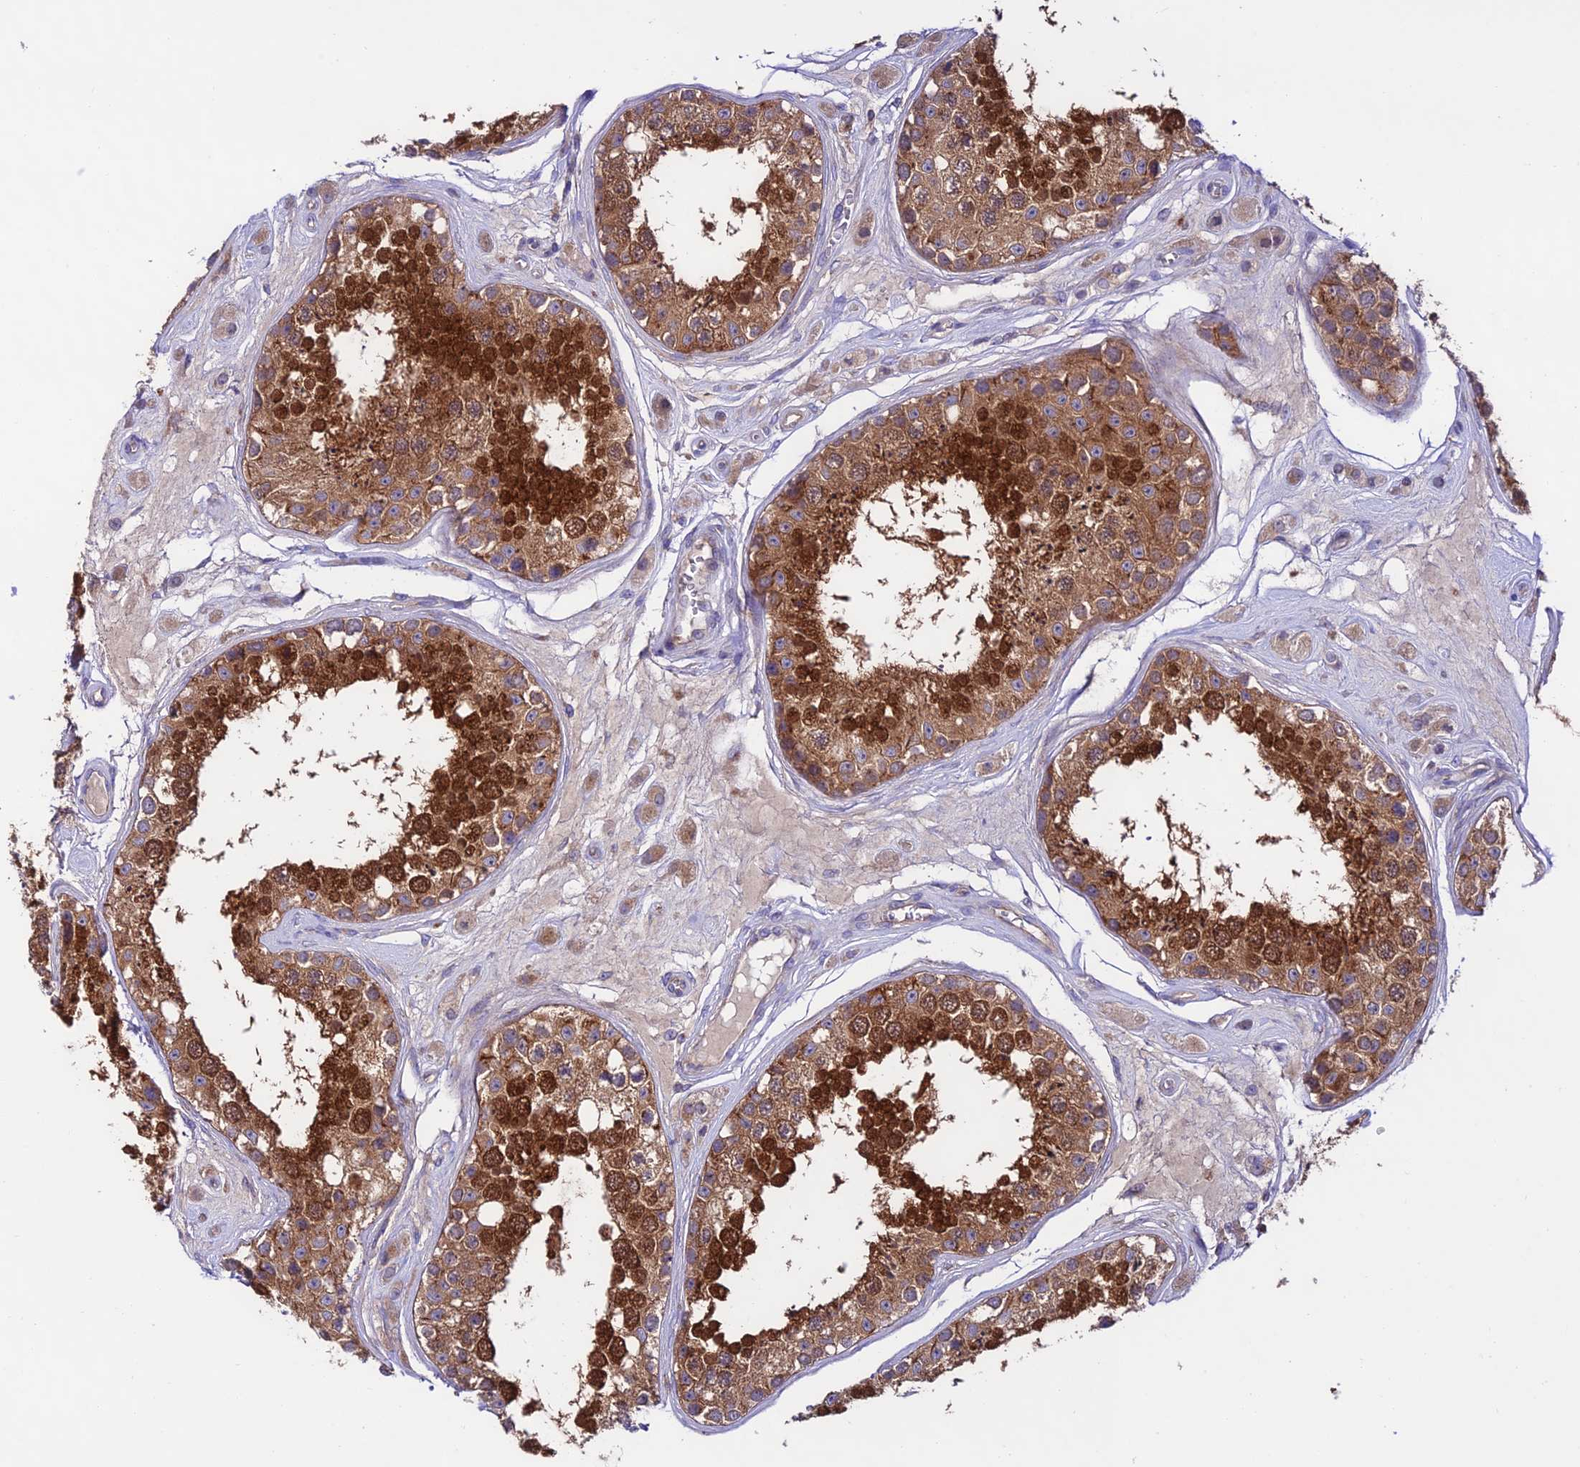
{"staining": {"intensity": "strong", "quantity": ">75%", "location": "cytoplasmic/membranous,nuclear"}, "tissue": "testis", "cell_type": "Cells in seminiferous ducts", "image_type": "normal", "snomed": [{"axis": "morphology", "description": "Normal tissue, NOS"}, {"axis": "topography", "description": "Testis"}], "caption": "Strong cytoplasmic/membranous,nuclear expression is appreciated in about >75% of cells in seminiferous ducts in unremarkable testis. Using DAB (brown) and hematoxylin (blue) stains, captured at high magnification using brightfield microscopy.", "gene": "LACTB2", "patient": {"sex": "male", "age": 25}}